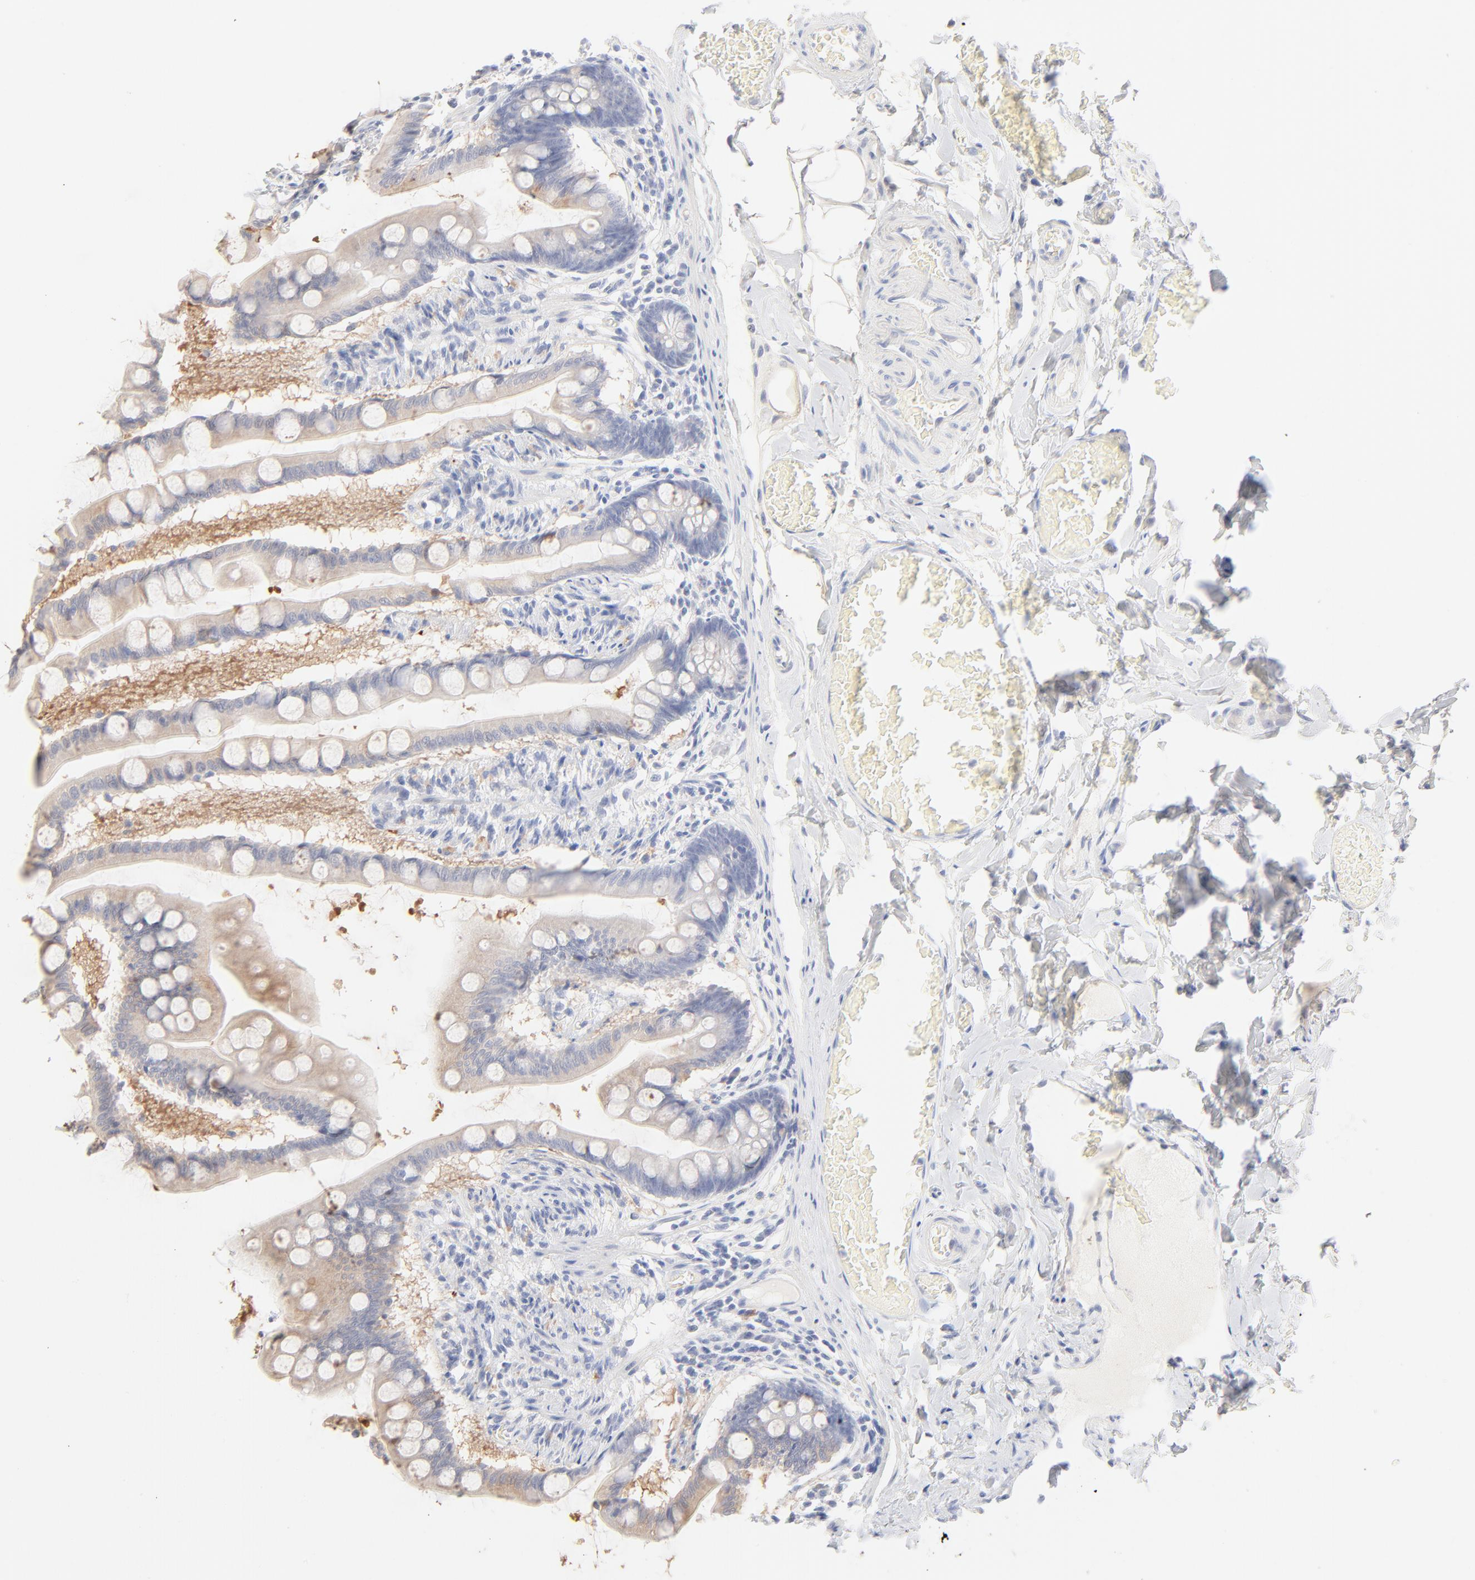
{"staining": {"intensity": "weak", "quantity": "<25%", "location": "cytoplasmic/membranous"}, "tissue": "small intestine", "cell_type": "Glandular cells", "image_type": "normal", "snomed": [{"axis": "morphology", "description": "Normal tissue, NOS"}, {"axis": "topography", "description": "Small intestine"}], "caption": "Glandular cells are negative for protein expression in normal human small intestine. (Brightfield microscopy of DAB (3,3'-diaminobenzidine) IHC at high magnification).", "gene": "ONECUT1", "patient": {"sex": "male", "age": 41}}